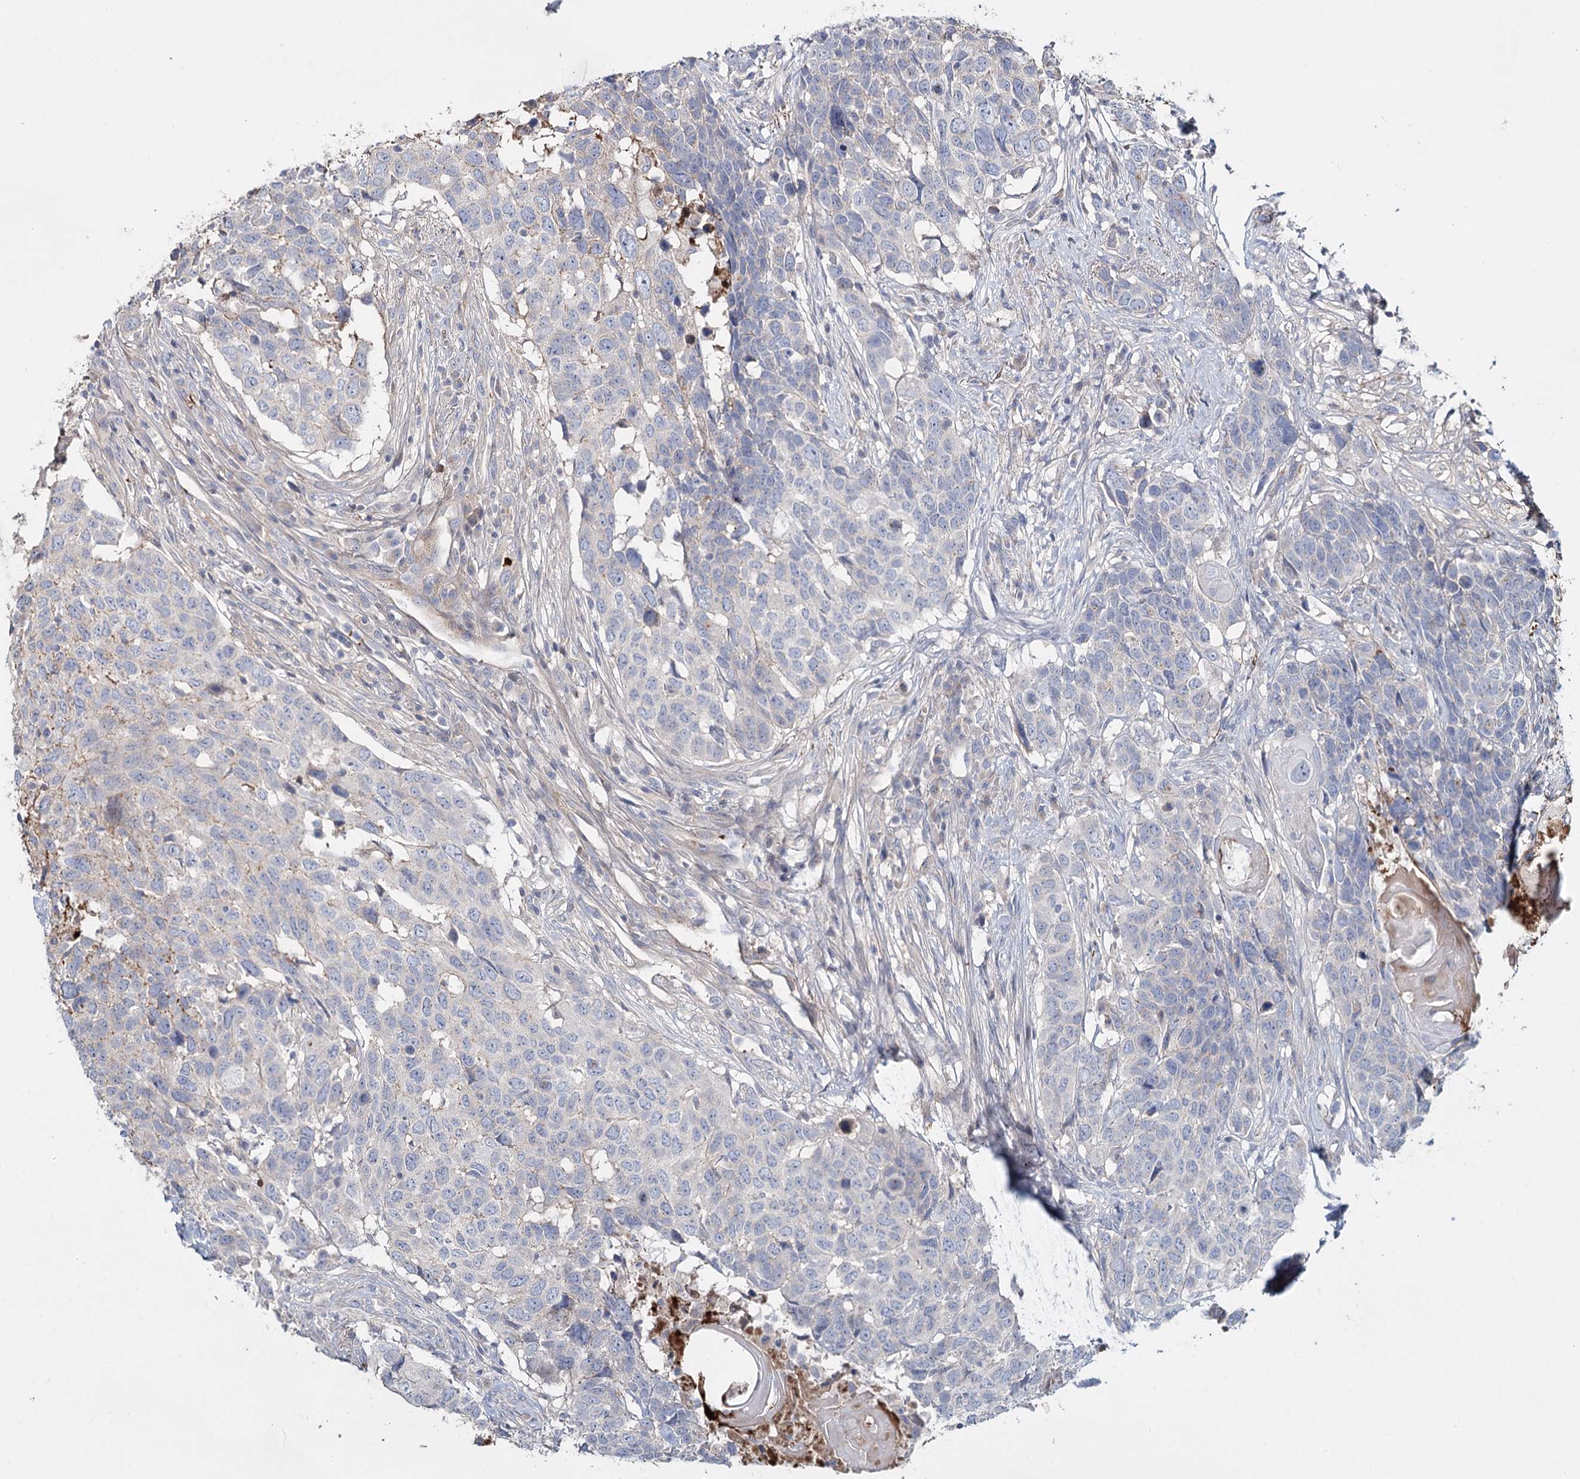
{"staining": {"intensity": "negative", "quantity": "none", "location": "none"}, "tissue": "head and neck cancer", "cell_type": "Tumor cells", "image_type": "cancer", "snomed": [{"axis": "morphology", "description": "Squamous cell carcinoma, NOS"}, {"axis": "topography", "description": "Head-Neck"}], "caption": "Immunohistochemistry (IHC) micrograph of neoplastic tissue: human squamous cell carcinoma (head and neck) stained with DAB displays no significant protein staining in tumor cells.", "gene": "ALKBH8", "patient": {"sex": "male", "age": 66}}